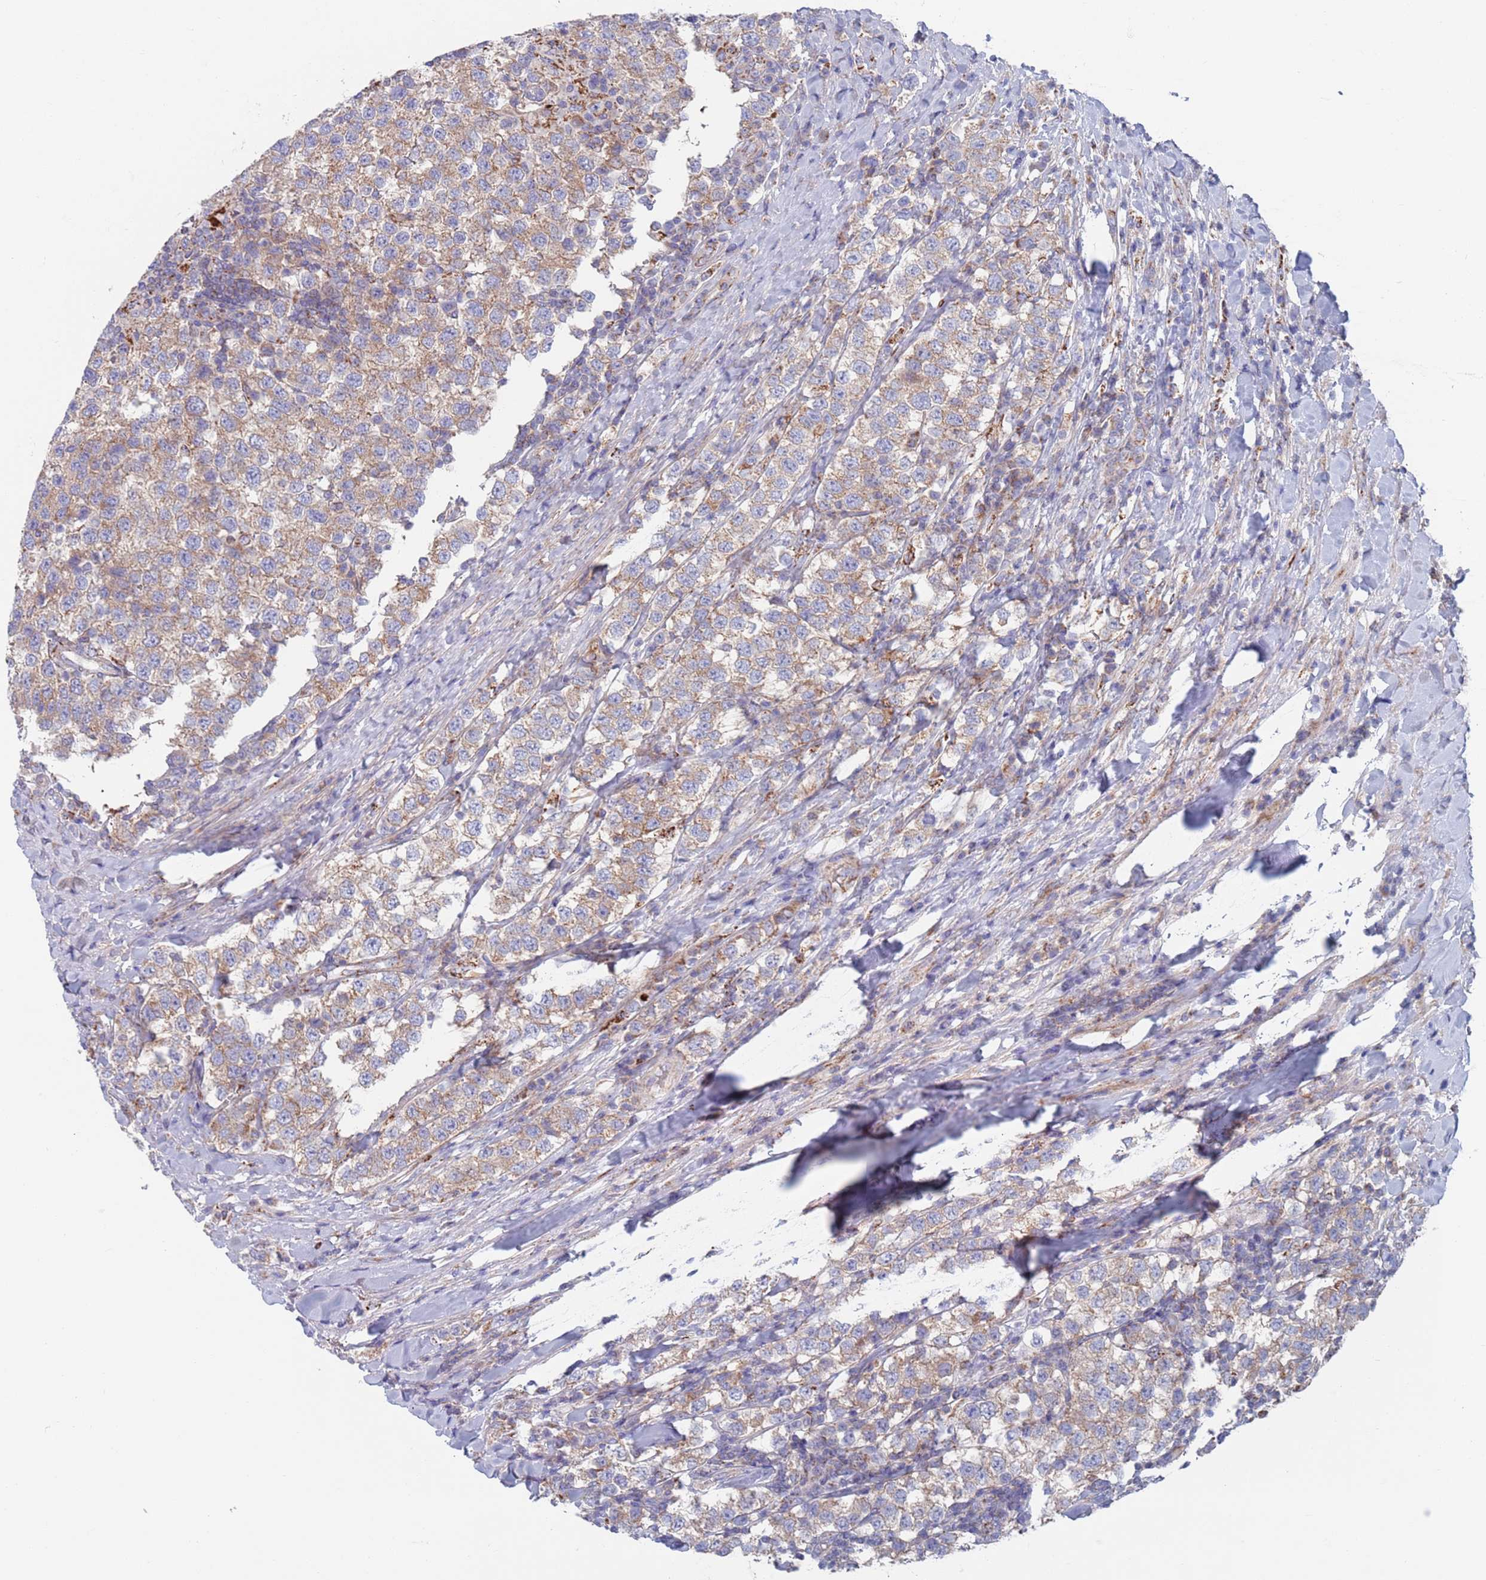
{"staining": {"intensity": "weak", "quantity": ">75%", "location": "cytoplasmic/membranous"}, "tissue": "testis cancer", "cell_type": "Tumor cells", "image_type": "cancer", "snomed": [{"axis": "morphology", "description": "Seminoma, NOS"}, {"axis": "topography", "description": "Testis"}], "caption": "This is an image of immunohistochemistry staining of testis cancer (seminoma), which shows weak positivity in the cytoplasmic/membranous of tumor cells.", "gene": "CHCHD6", "patient": {"sex": "male", "age": 34}}